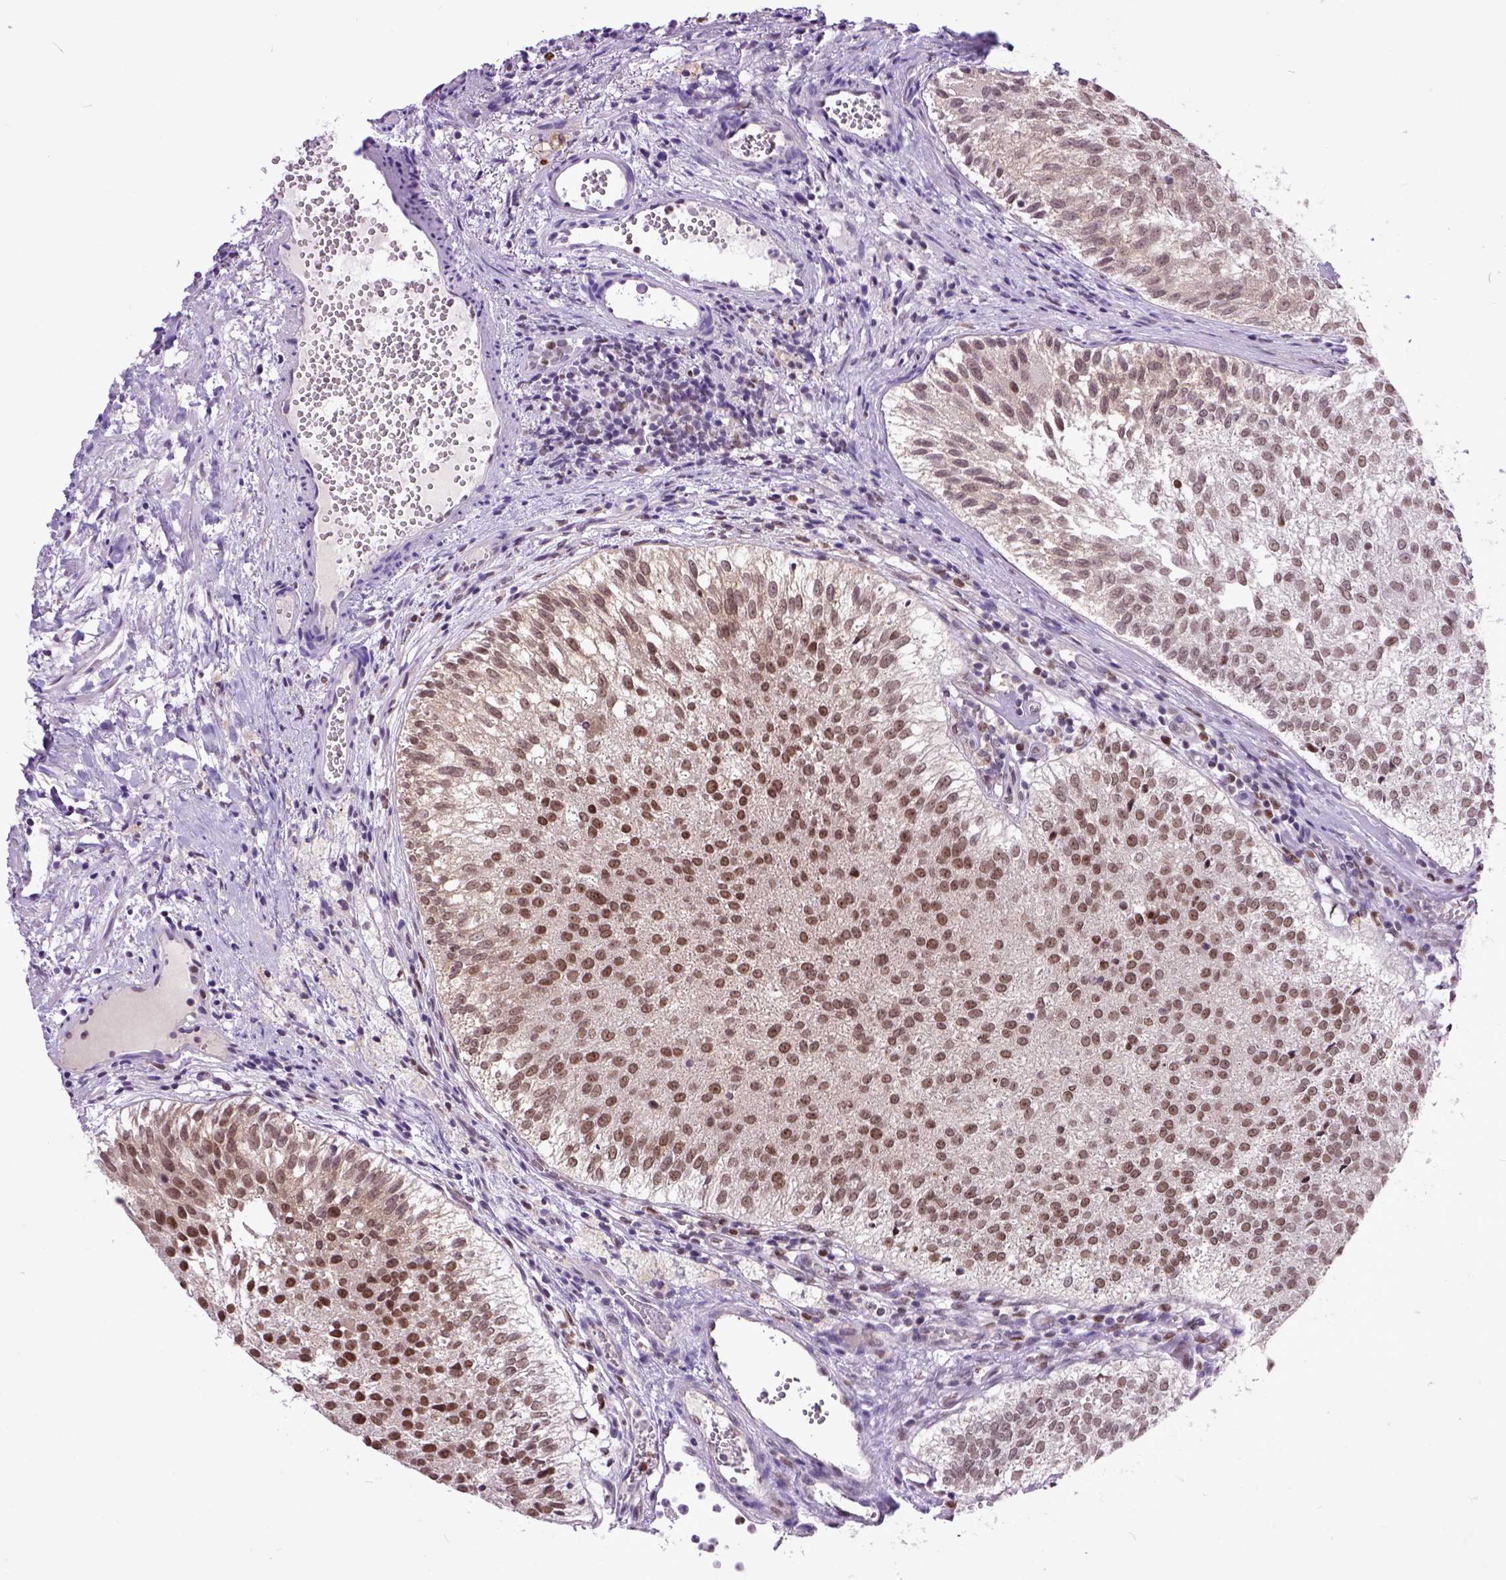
{"staining": {"intensity": "moderate", "quantity": ">75%", "location": "nuclear"}, "tissue": "urothelial cancer", "cell_type": "Tumor cells", "image_type": "cancer", "snomed": [{"axis": "morphology", "description": "Urothelial carcinoma, Low grade"}, {"axis": "topography", "description": "Urinary bladder"}], "caption": "This image reveals immunohistochemistry staining of urothelial cancer, with medium moderate nuclear expression in about >75% of tumor cells.", "gene": "RCC2", "patient": {"sex": "female", "age": 87}}